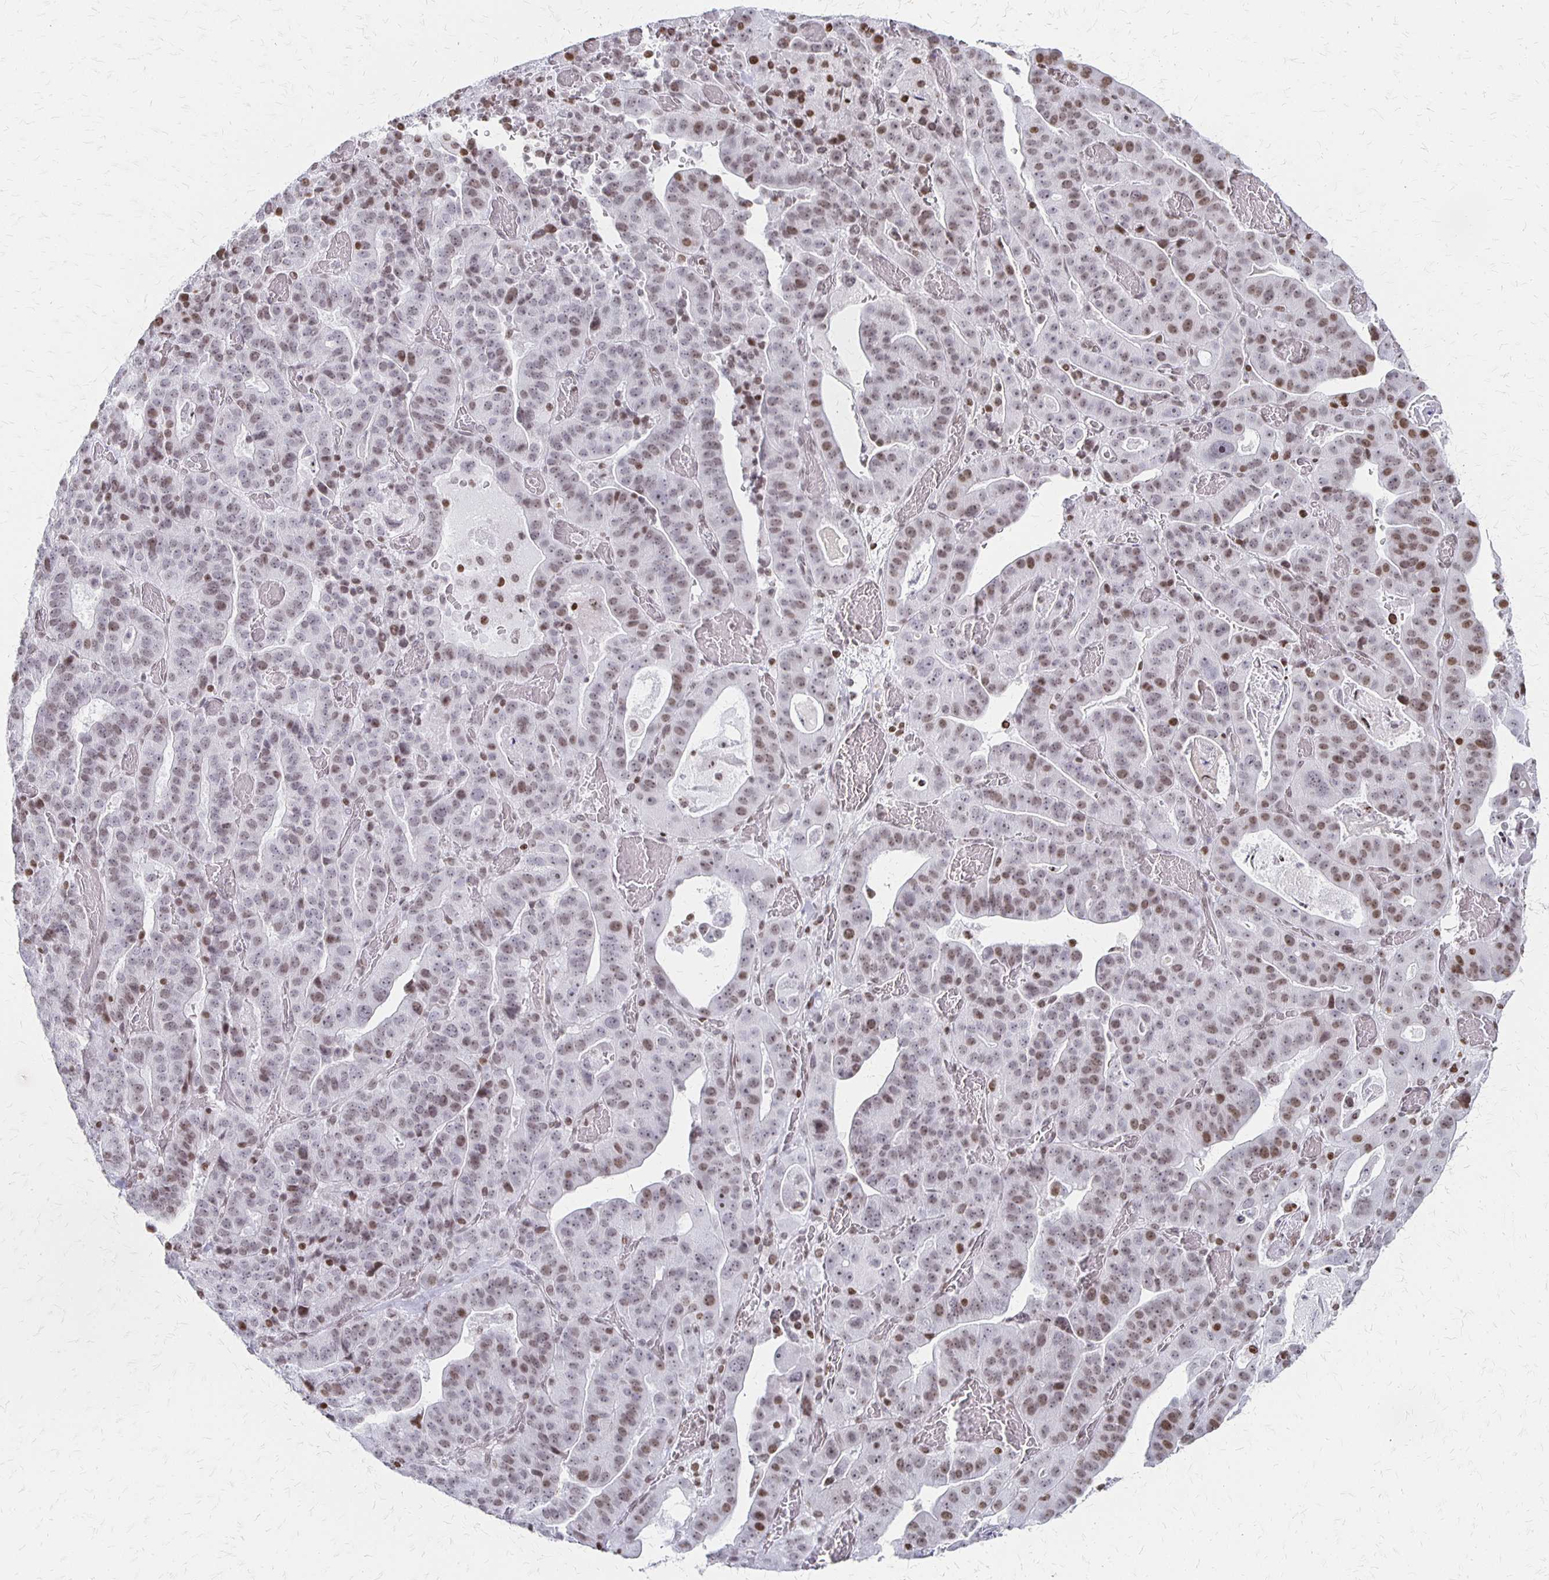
{"staining": {"intensity": "weak", "quantity": "25%-75%", "location": "nuclear"}, "tissue": "stomach cancer", "cell_type": "Tumor cells", "image_type": "cancer", "snomed": [{"axis": "morphology", "description": "Adenocarcinoma, NOS"}, {"axis": "topography", "description": "Stomach"}], "caption": "High-power microscopy captured an IHC image of stomach adenocarcinoma, revealing weak nuclear positivity in about 25%-75% of tumor cells.", "gene": "ZNF280C", "patient": {"sex": "male", "age": 48}}